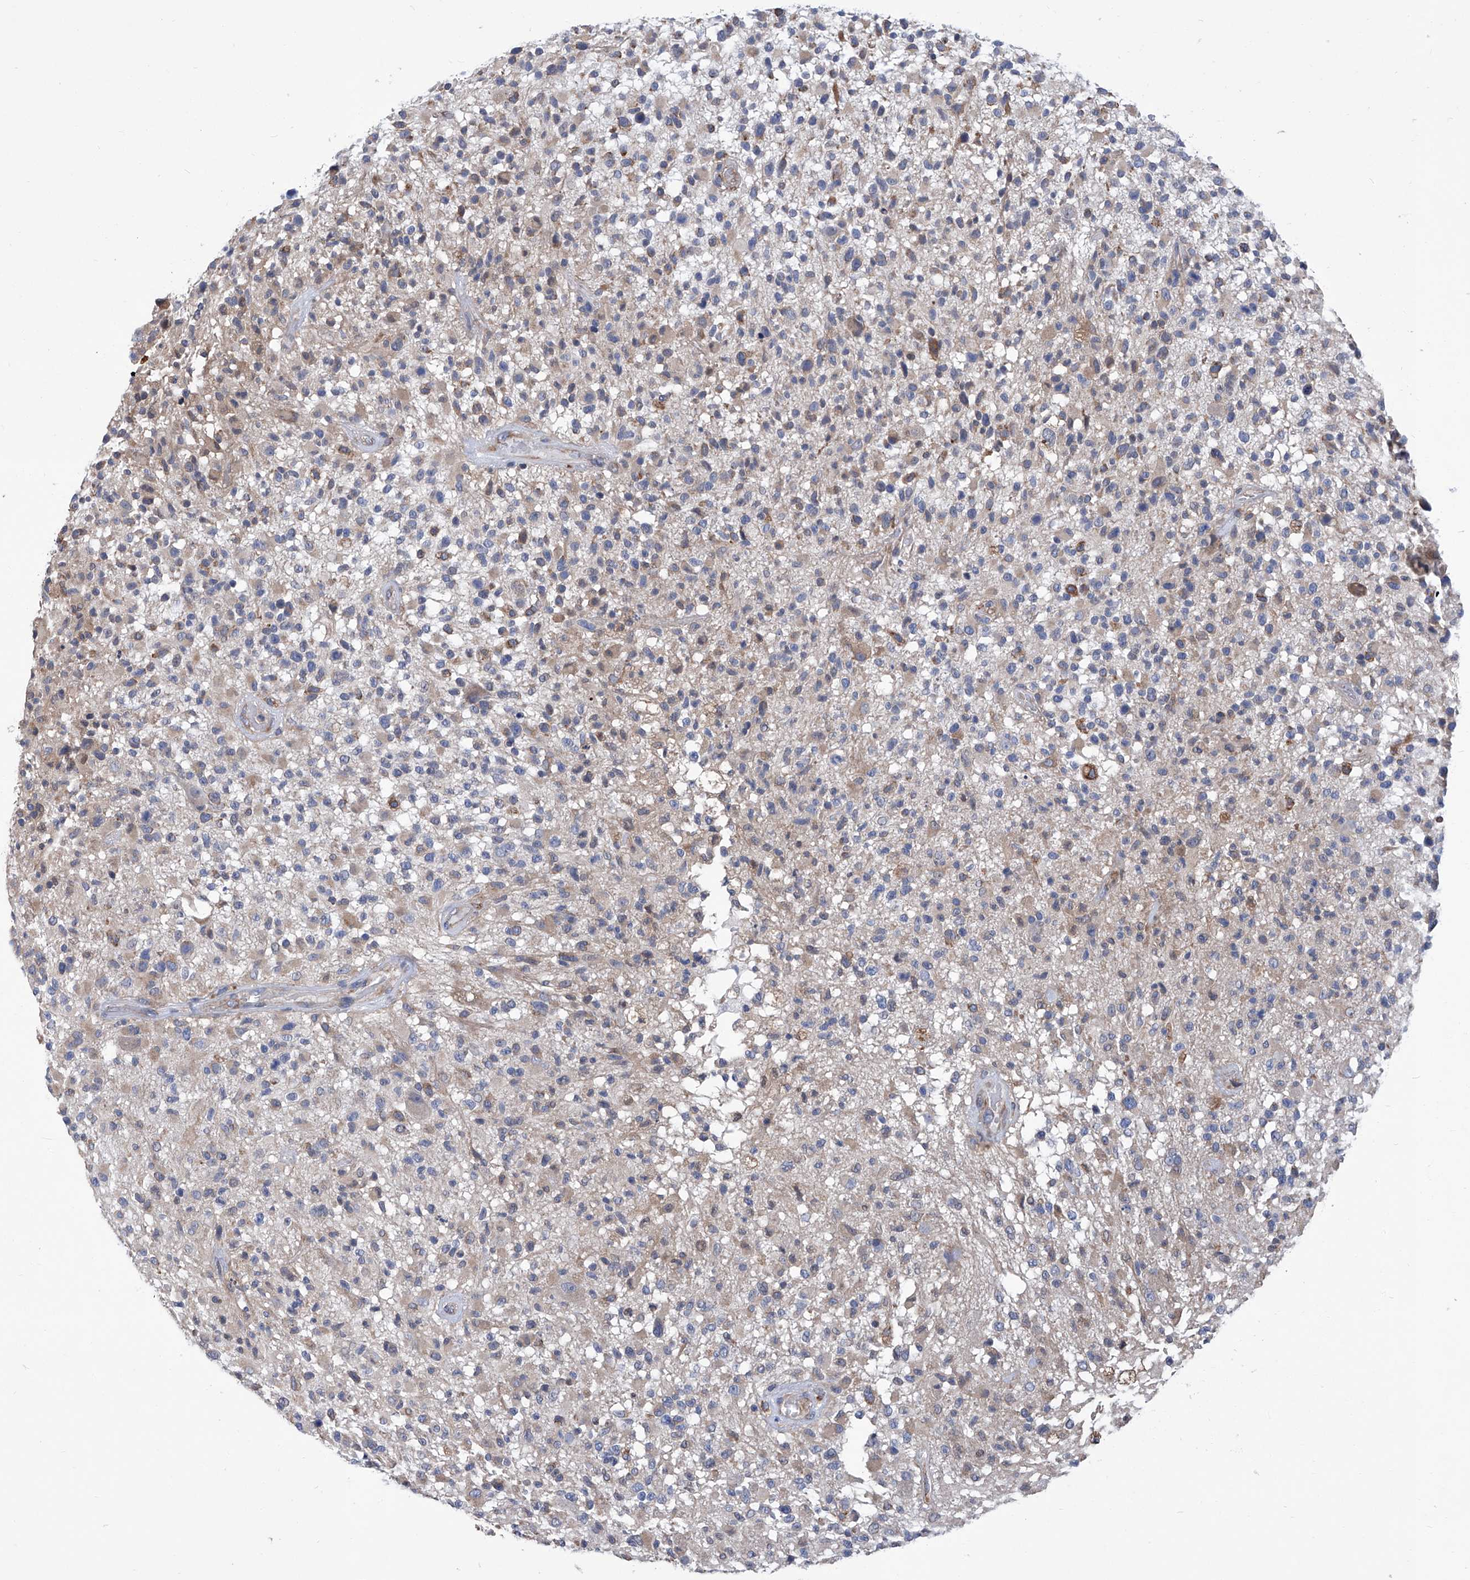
{"staining": {"intensity": "negative", "quantity": "none", "location": "none"}, "tissue": "glioma", "cell_type": "Tumor cells", "image_type": "cancer", "snomed": [{"axis": "morphology", "description": "Glioma, malignant, High grade"}, {"axis": "morphology", "description": "Glioblastoma, NOS"}, {"axis": "topography", "description": "Brain"}], "caption": "This histopathology image is of malignant high-grade glioma stained with immunohistochemistry to label a protein in brown with the nuclei are counter-stained blue. There is no staining in tumor cells. (DAB (3,3'-diaminobenzidine) IHC visualized using brightfield microscopy, high magnification).", "gene": "SMS", "patient": {"sex": "male", "age": 60}}